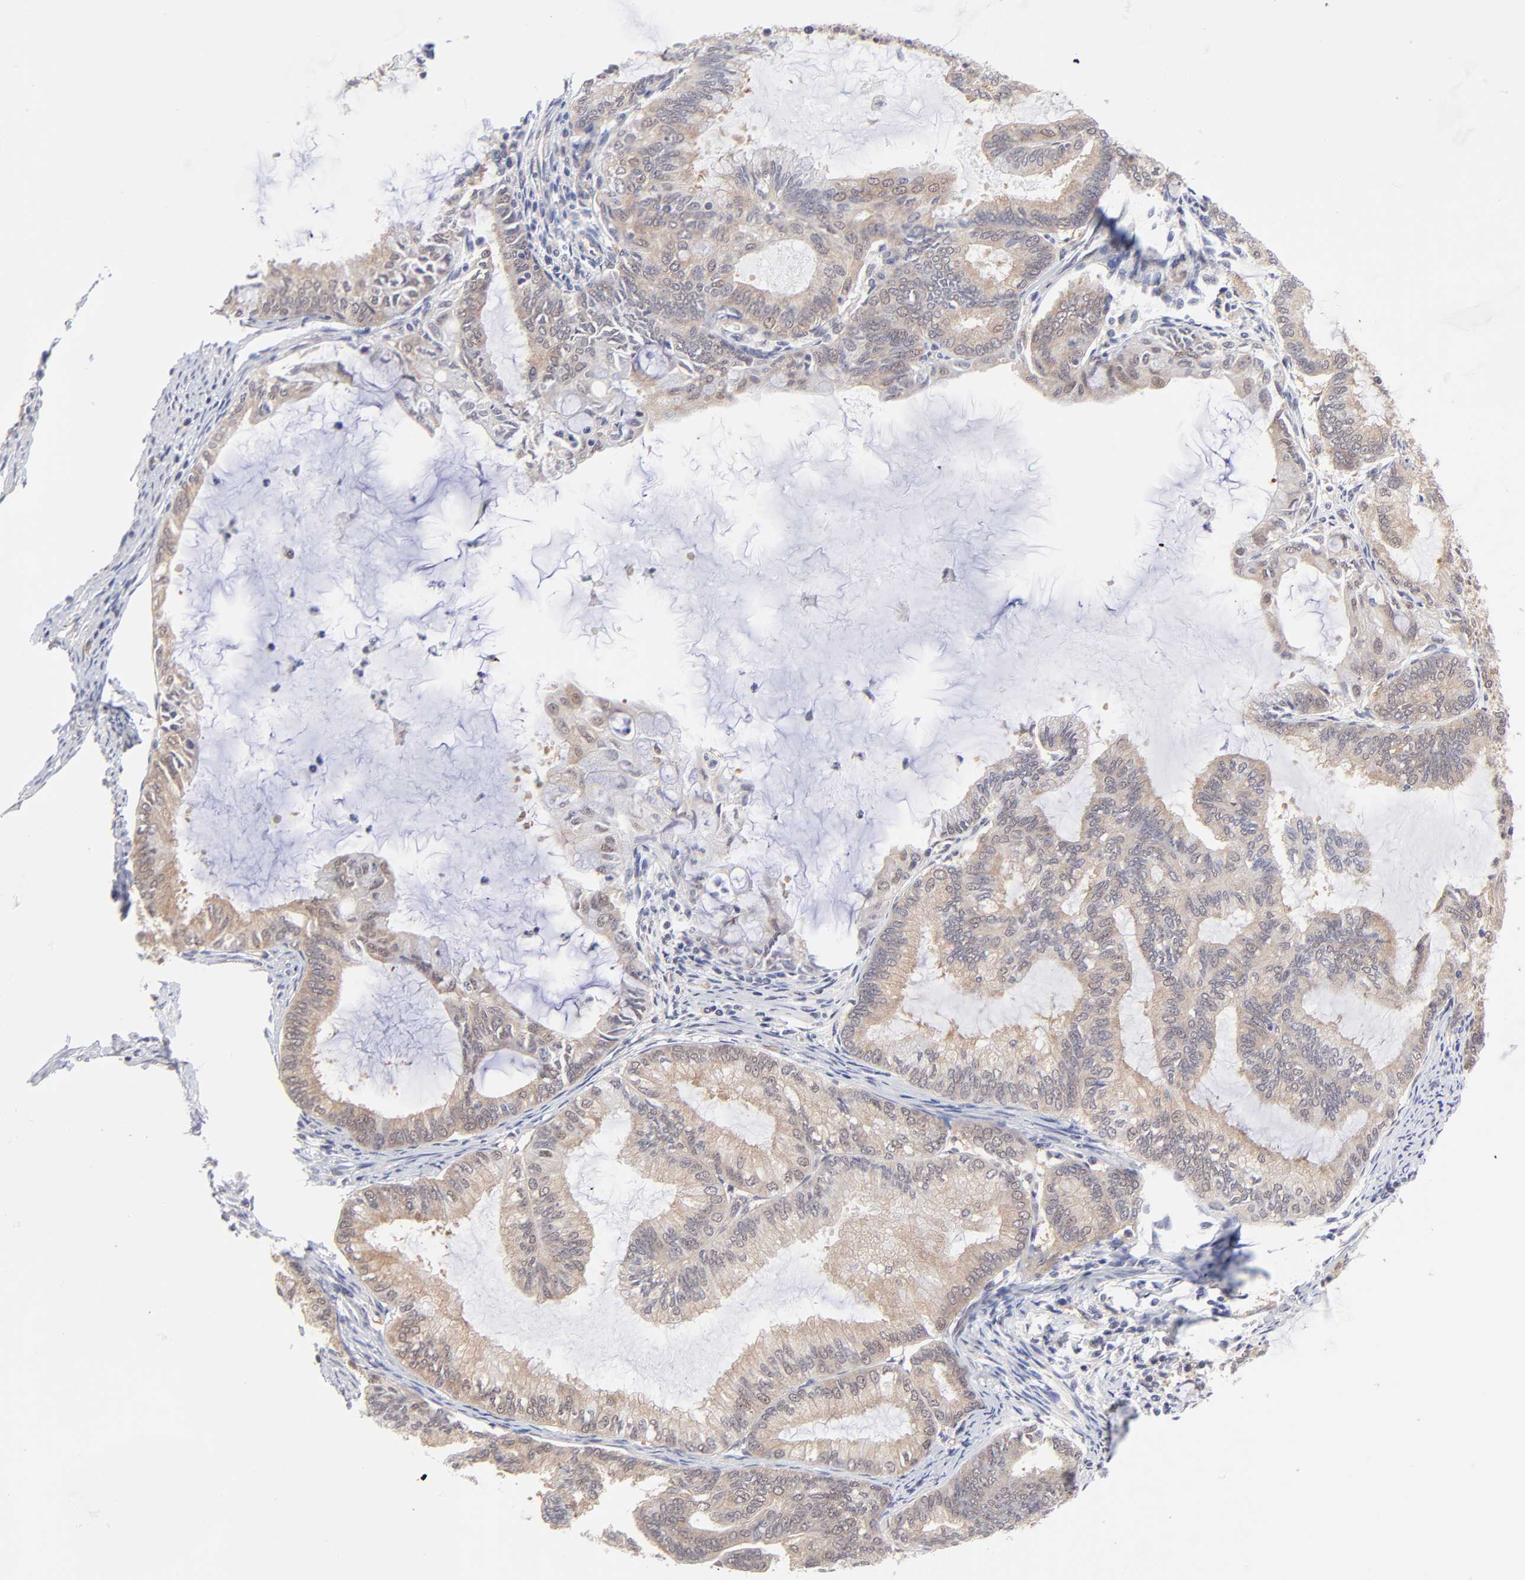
{"staining": {"intensity": "weak", "quantity": ">75%", "location": "cytoplasmic/membranous"}, "tissue": "endometrial cancer", "cell_type": "Tumor cells", "image_type": "cancer", "snomed": [{"axis": "morphology", "description": "Adenocarcinoma, NOS"}, {"axis": "topography", "description": "Endometrium"}], "caption": "Endometrial cancer (adenocarcinoma) tissue demonstrates weak cytoplasmic/membranous positivity in approximately >75% of tumor cells, visualized by immunohistochemistry.", "gene": "PSMC4", "patient": {"sex": "female", "age": 86}}